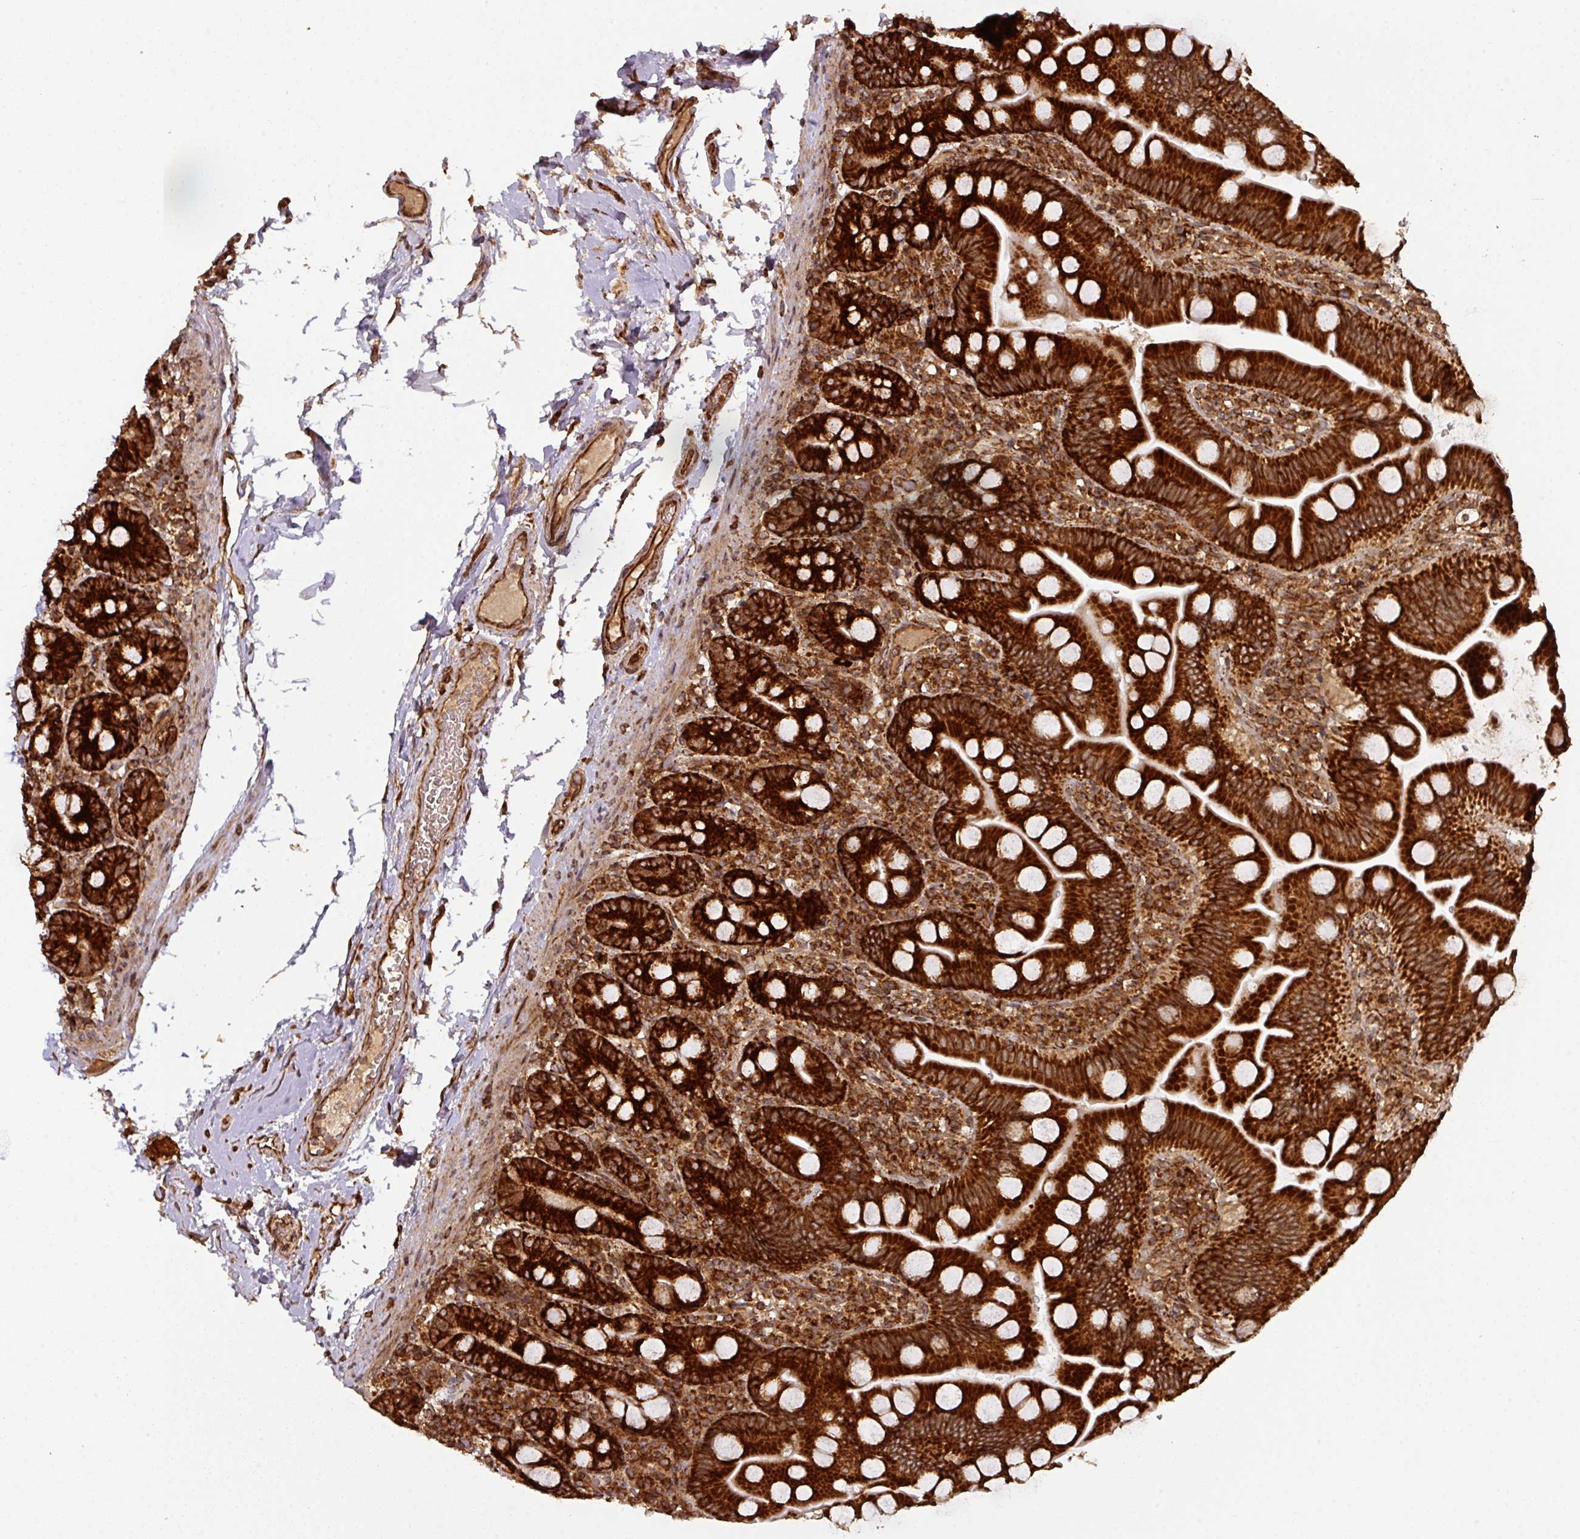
{"staining": {"intensity": "strong", "quantity": ">75%", "location": "cytoplasmic/membranous"}, "tissue": "small intestine", "cell_type": "Glandular cells", "image_type": "normal", "snomed": [{"axis": "morphology", "description": "Normal tissue, NOS"}, {"axis": "topography", "description": "Small intestine"}], "caption": "Small intestine stained with DAB IHC displays high levels of strong cytoplasmic/membranous staining in about >75% of glandular cells.", "gene": "TRAP1", "patient": {"sex": "female", "age": 68}}